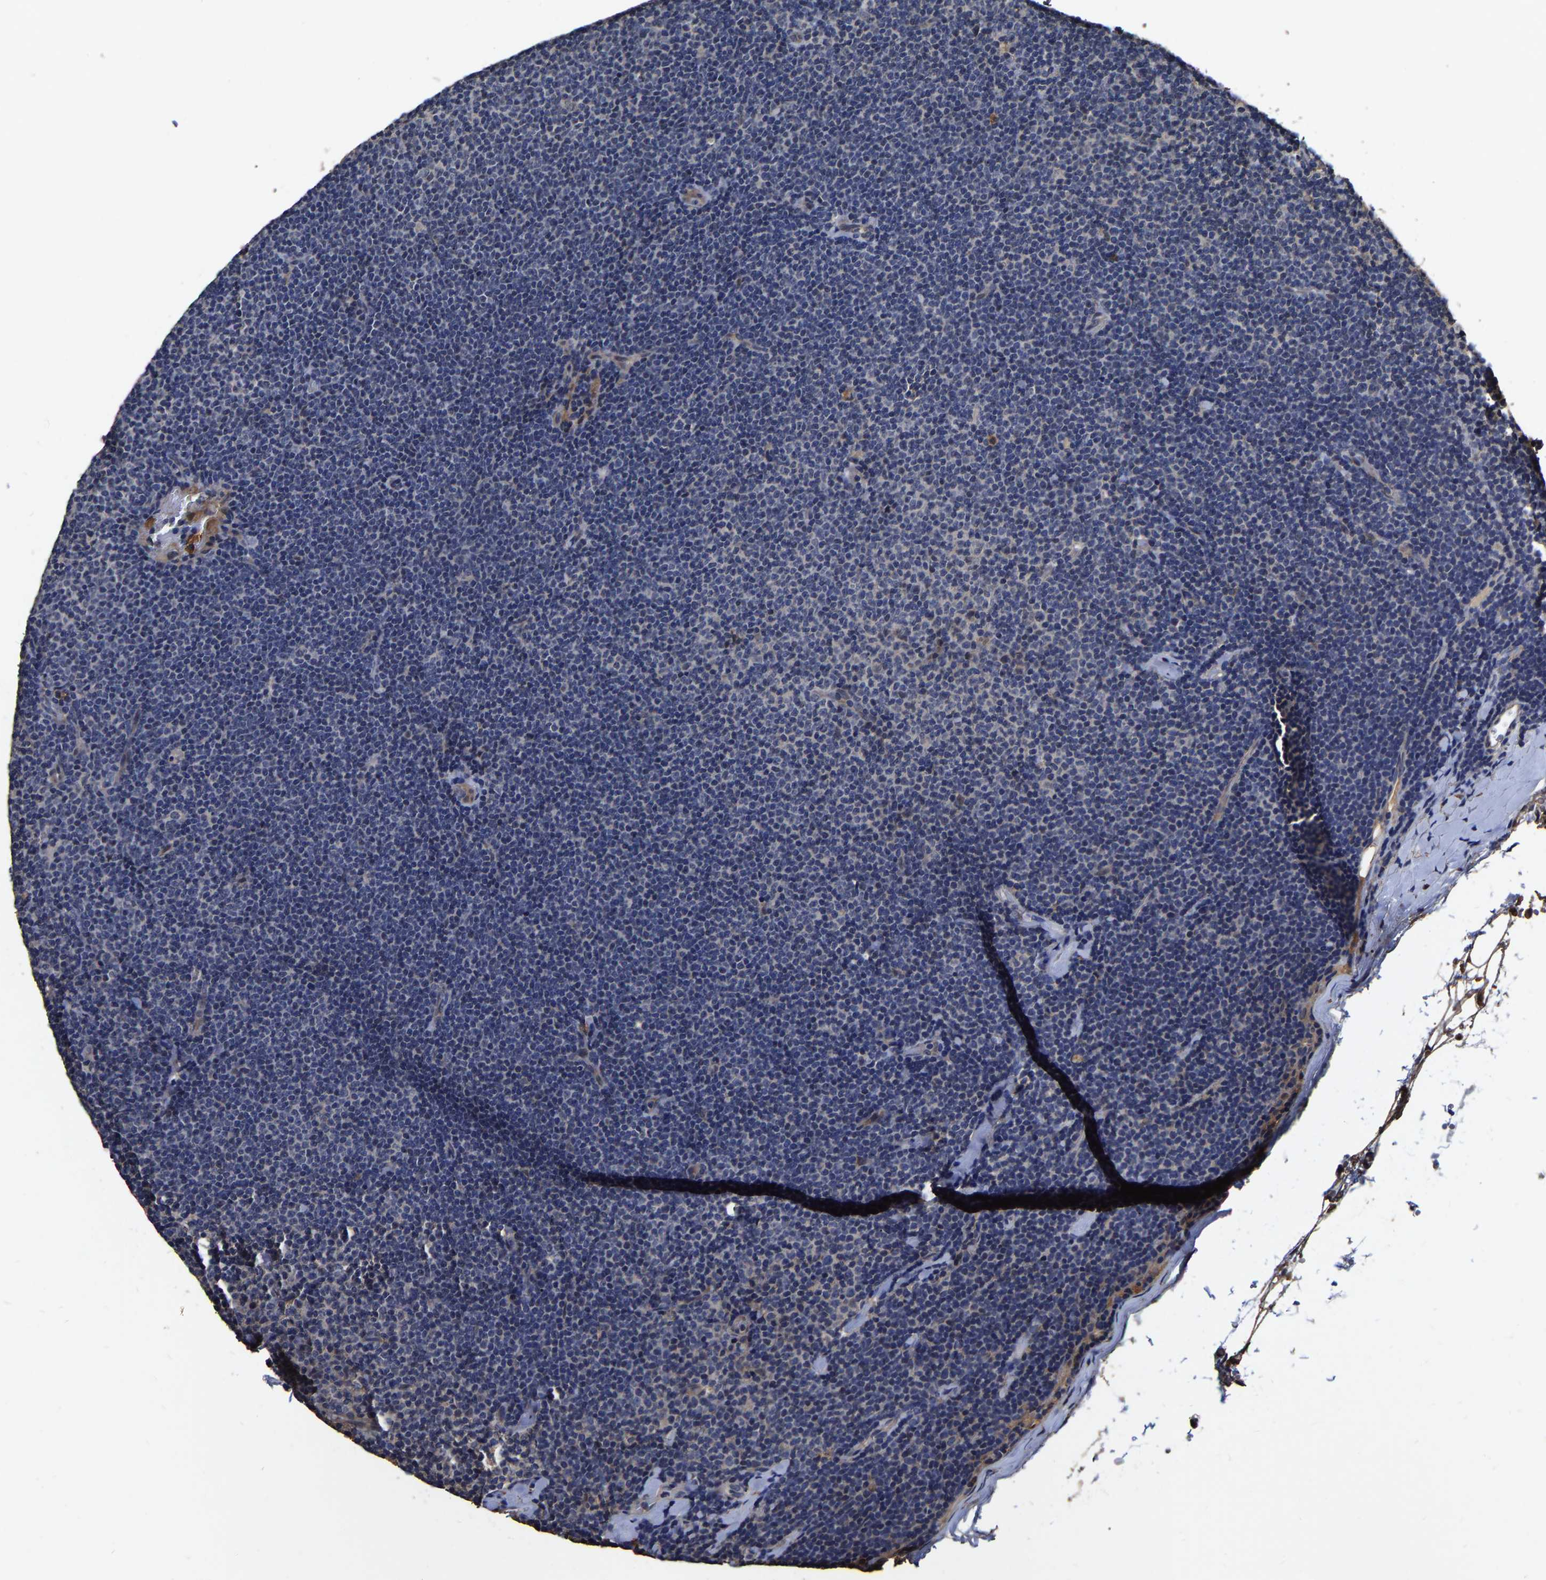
{"staining": {"intensity": "negative", "quantity": "none", "location": "none"}, "tissue": "lymphoma", "cell_type": "Tumor cells", "image_type": "cancer", "snomed": [{"axis": "morphology", "description": "Malignant lymphoma, non-Hodgkin's type, Low grade"}, {"axis": "topography", "description": "Lymph node"}], "caption": "Micrograph shows no significant protein expression in tumor cells of lymphoma.", "gene": "STK32C", "patient": {"sex": "female", "age": 53}}